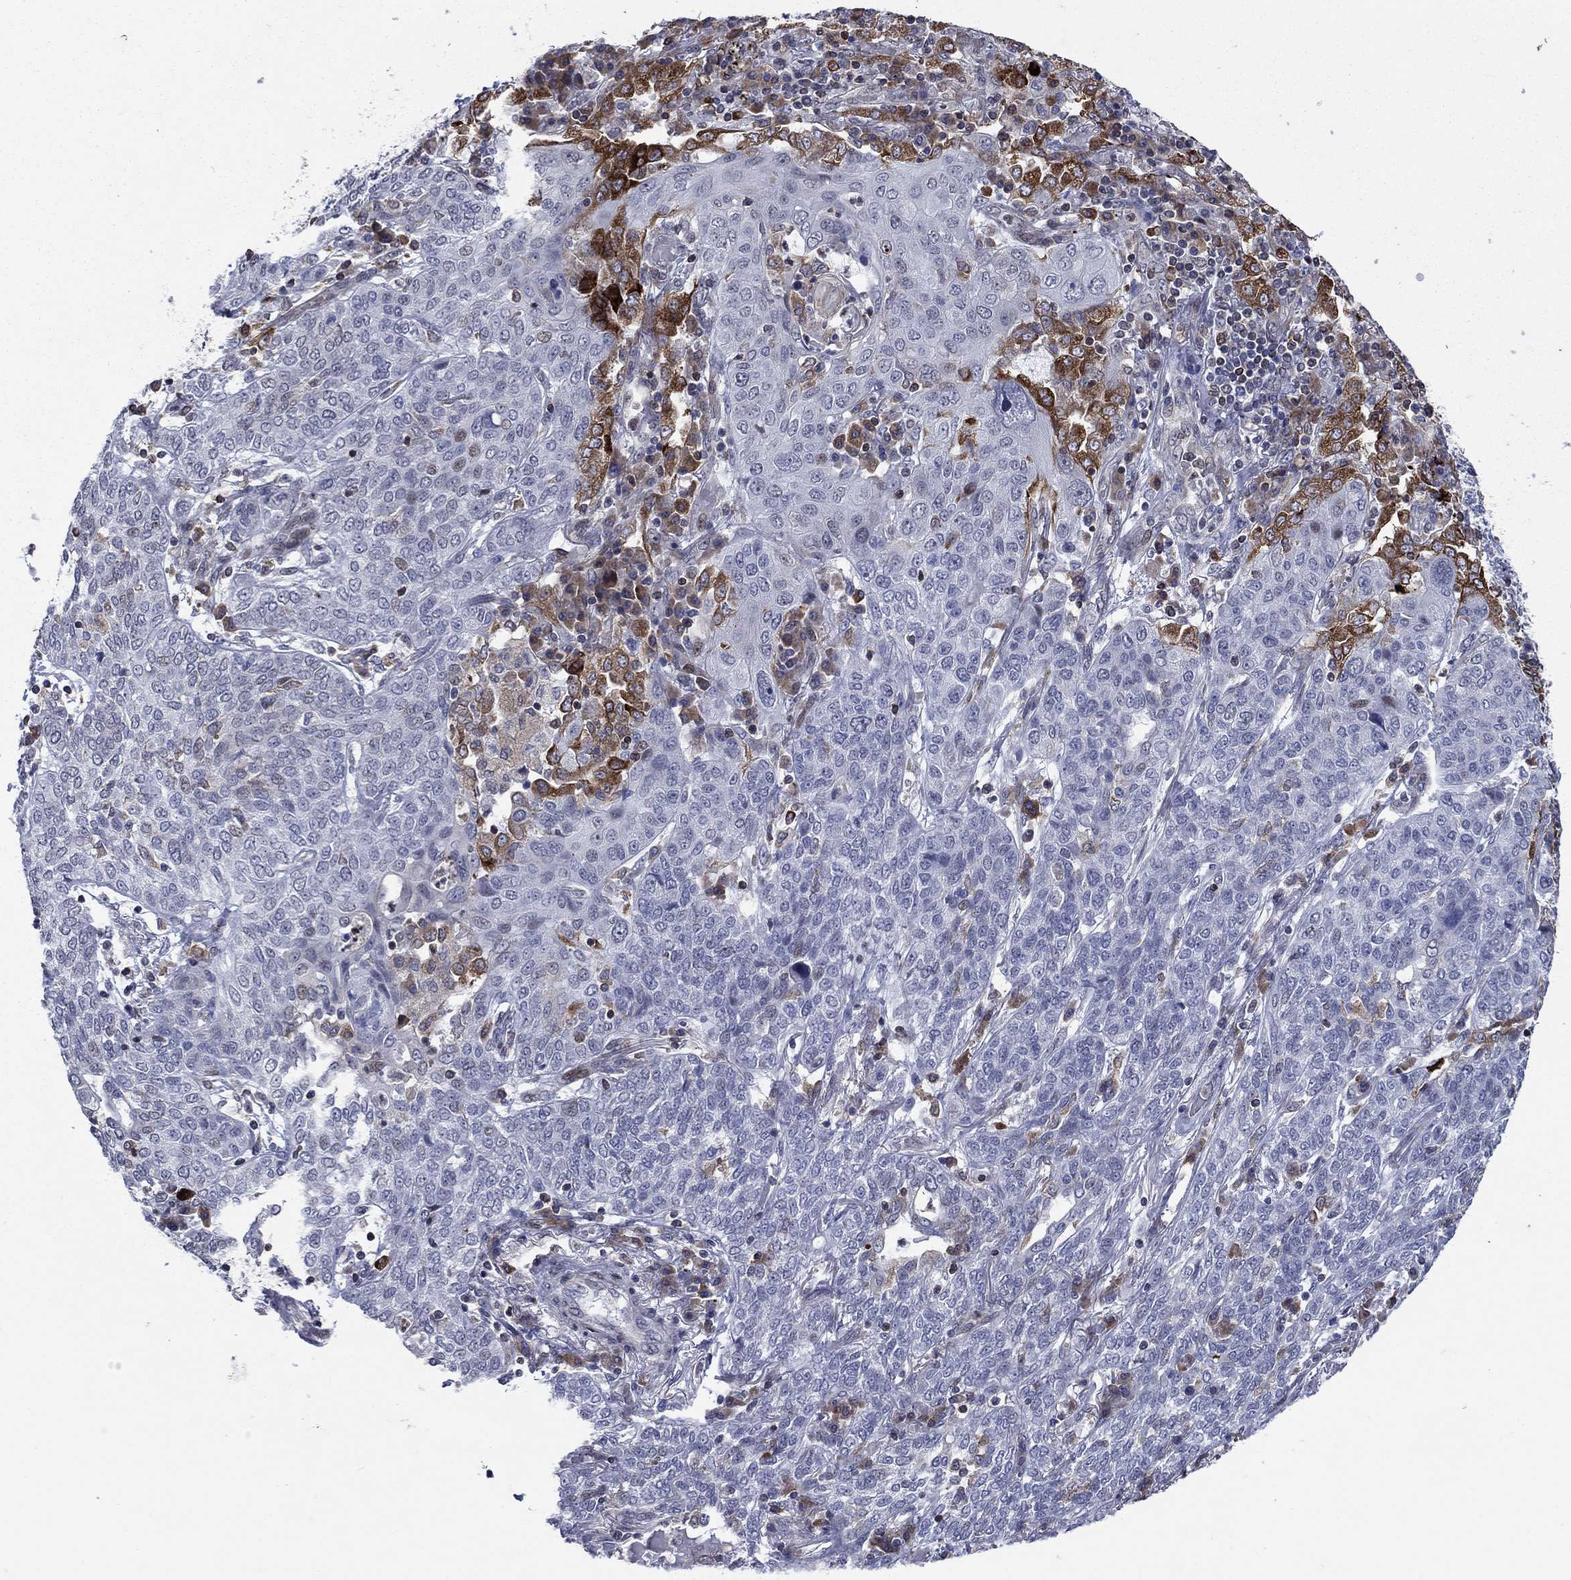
{"staining": {"intensity": "strong", "quantity": "<25%", "location": "cytoplasmic/membranous"}, "tissue": "lung cancer", "cell_type": "Tumor cells", "image_type": "cancer", "snomed": [{"axis": "morphology", "description": "Squamous cell carcinoma, NOS"}, {"axis": "topography", "description": "Lung"}], "caption": "An immunohistochemistry (IHC) image of tumor tissue is shown. Protein staining in brown labels strong cytoplasmic/membranous positivity in lung squamous cell carcinoma within tumor cells.", "gene": "DHRS7", "patient": {"sex": "female", "age": 70}}